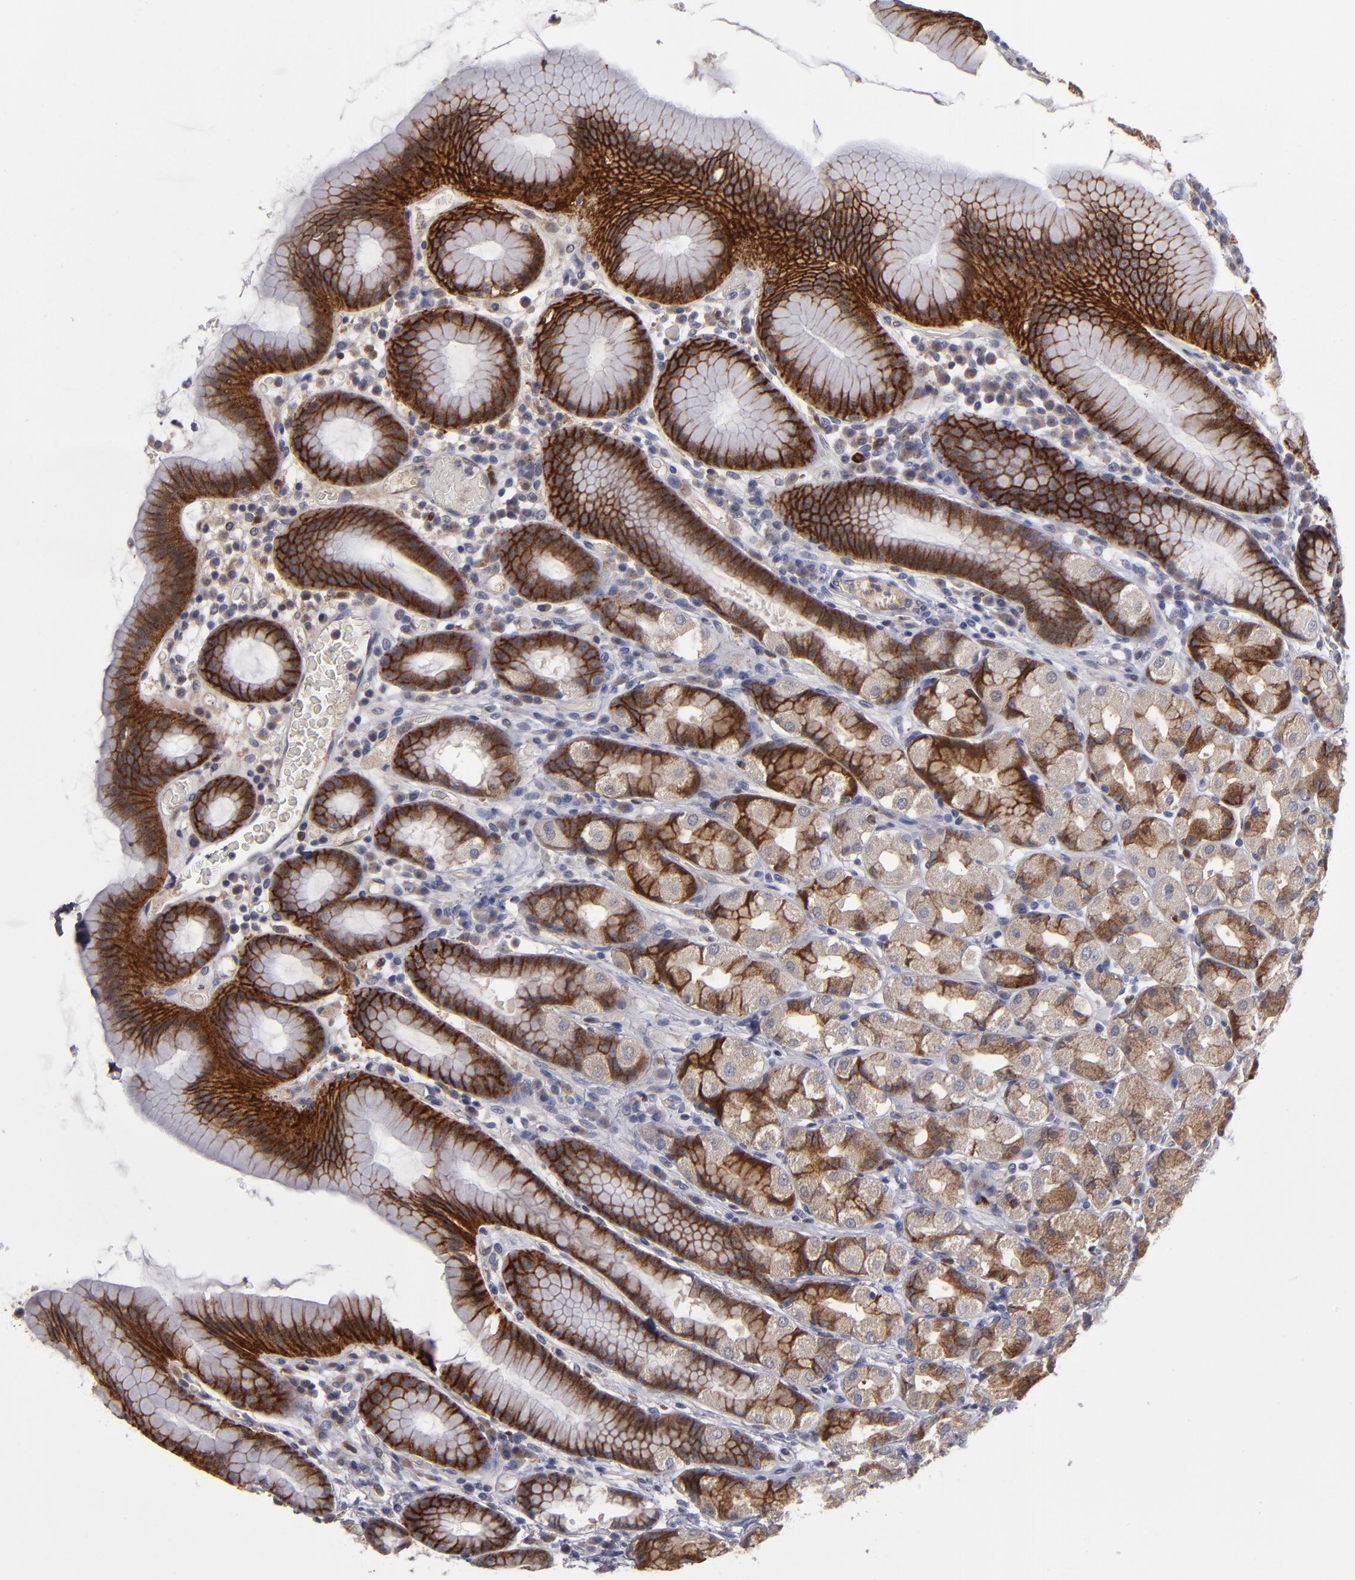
{"staining": {"intensity": "strong", "quantity": ">75%", "location": "cytoplasmic/membranous"}, "tissue": "stomach", "cell_type": "Glandular cells", "image_type": "normal", "snomed": [{"axis": "morphology", "description": "Normal tissue, NOS"}, {"axis": "topography", "description": "Stomach, upper"}], "caption": "Immunohistochemistry (IHC) image of benign stomach: stomach stained using IHC demonstrates high levels of strong protein expression localized specifically in the cytoplasmic/membranous of glandular cells, appearing as a cytoplasmic/membranous brown color.", "gene": "EXD2", "patient": {"sex": "male", "age": 68}}